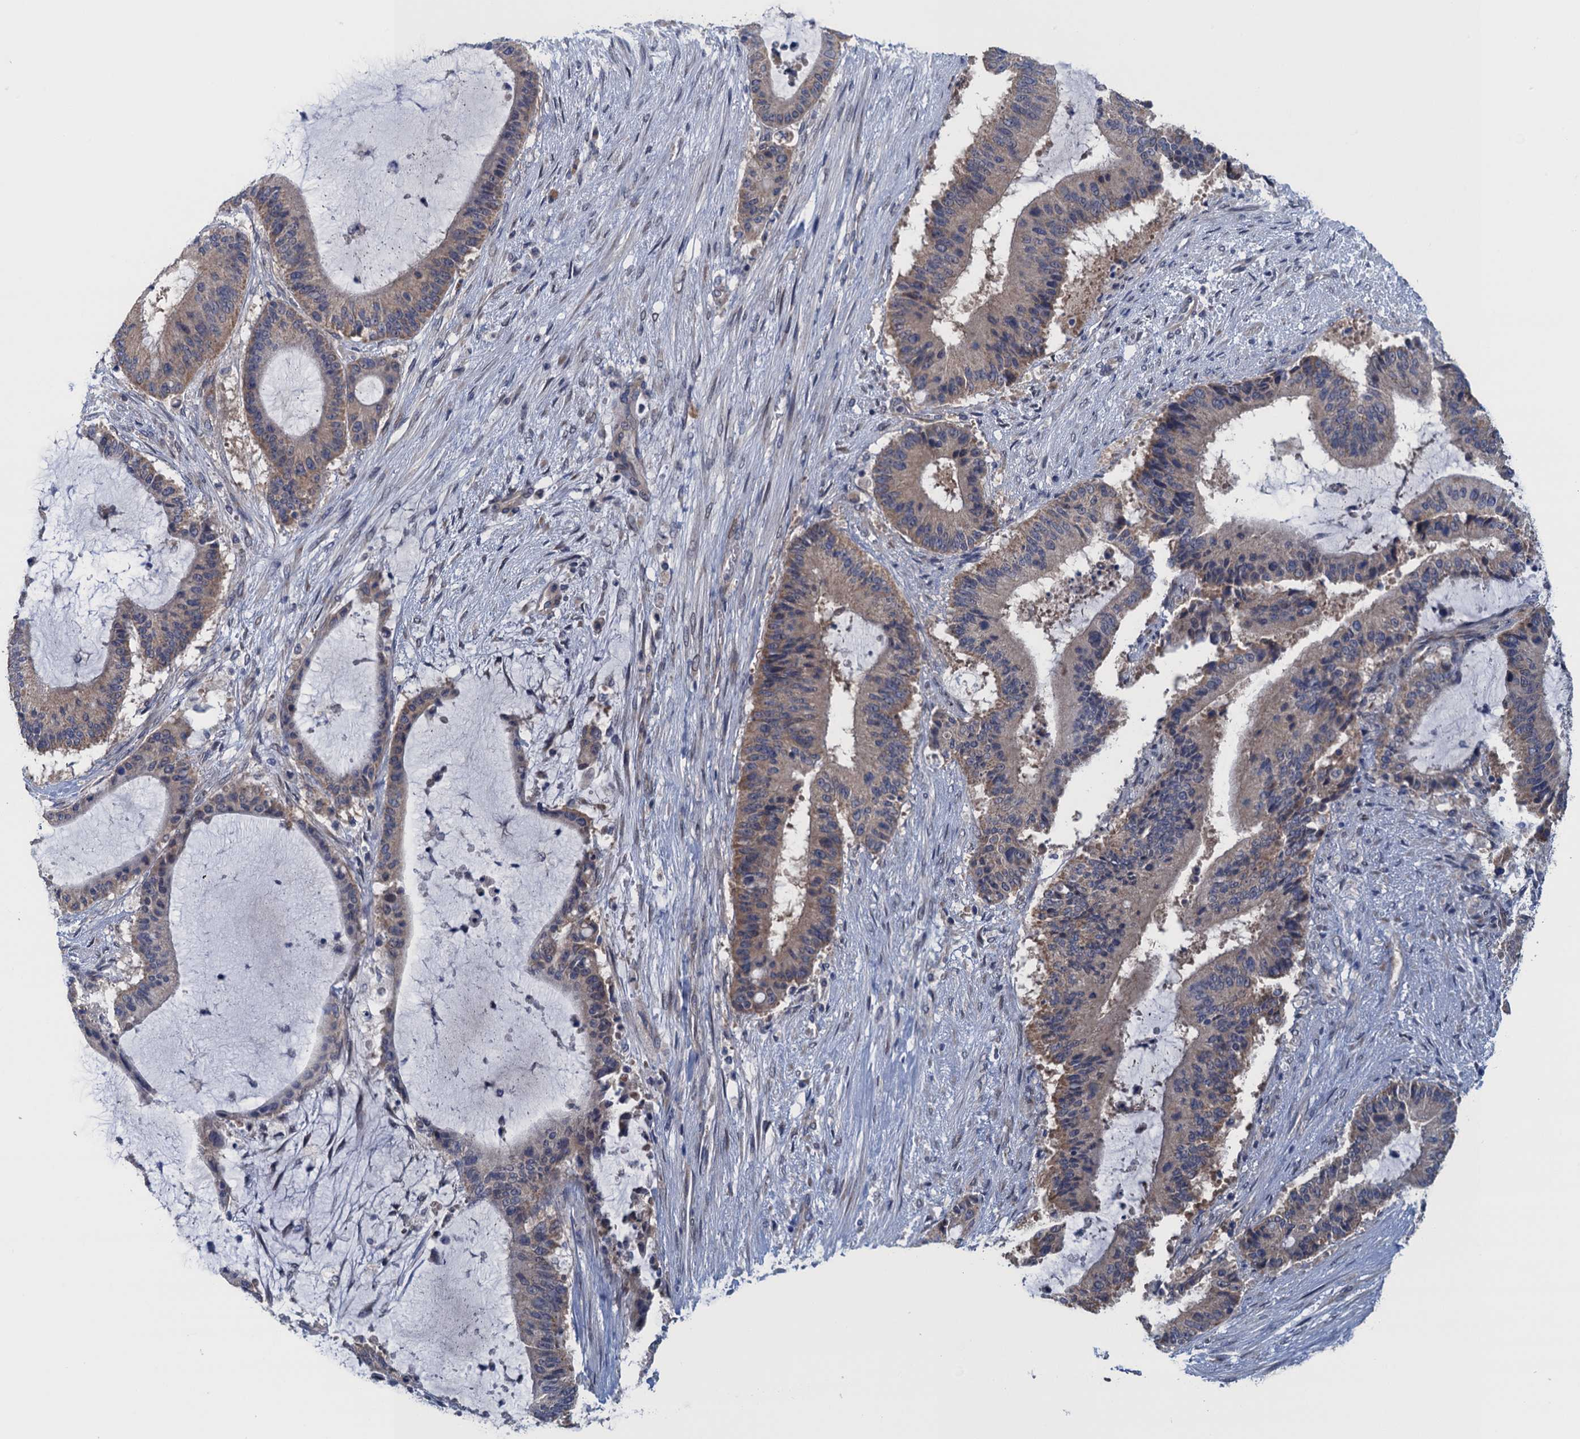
{"staining": {"intensity": "weak", "quantity": "25%-75%", "location": "cytoplasmic/membranous"}, "tissue": "liver cancer", "cell_type": "Tumor cells", "image_type": "cancer", "snomed": [{"axis": "morphology", "description": "Normal tissue, NOS"}, {"axis": "morphology", "description": "Cholangiocarcinoma"}, {"axis": "topography", "description": "Liver"}, {"axis": "topography", "description": "Peripheral nerve tissue"}], "caption": "Immunohistochemistry image of neoplastic tissue: liver cholangiocarcinoma stained using IHC displays low levels of weak protein expression localized specifically in the cytoplasmic/membranous of tumor cells, appearing as a cytoplasmic/membranous brown color.", "gene": "CTU2", "patient": {"sex": "female", "age": 73}}